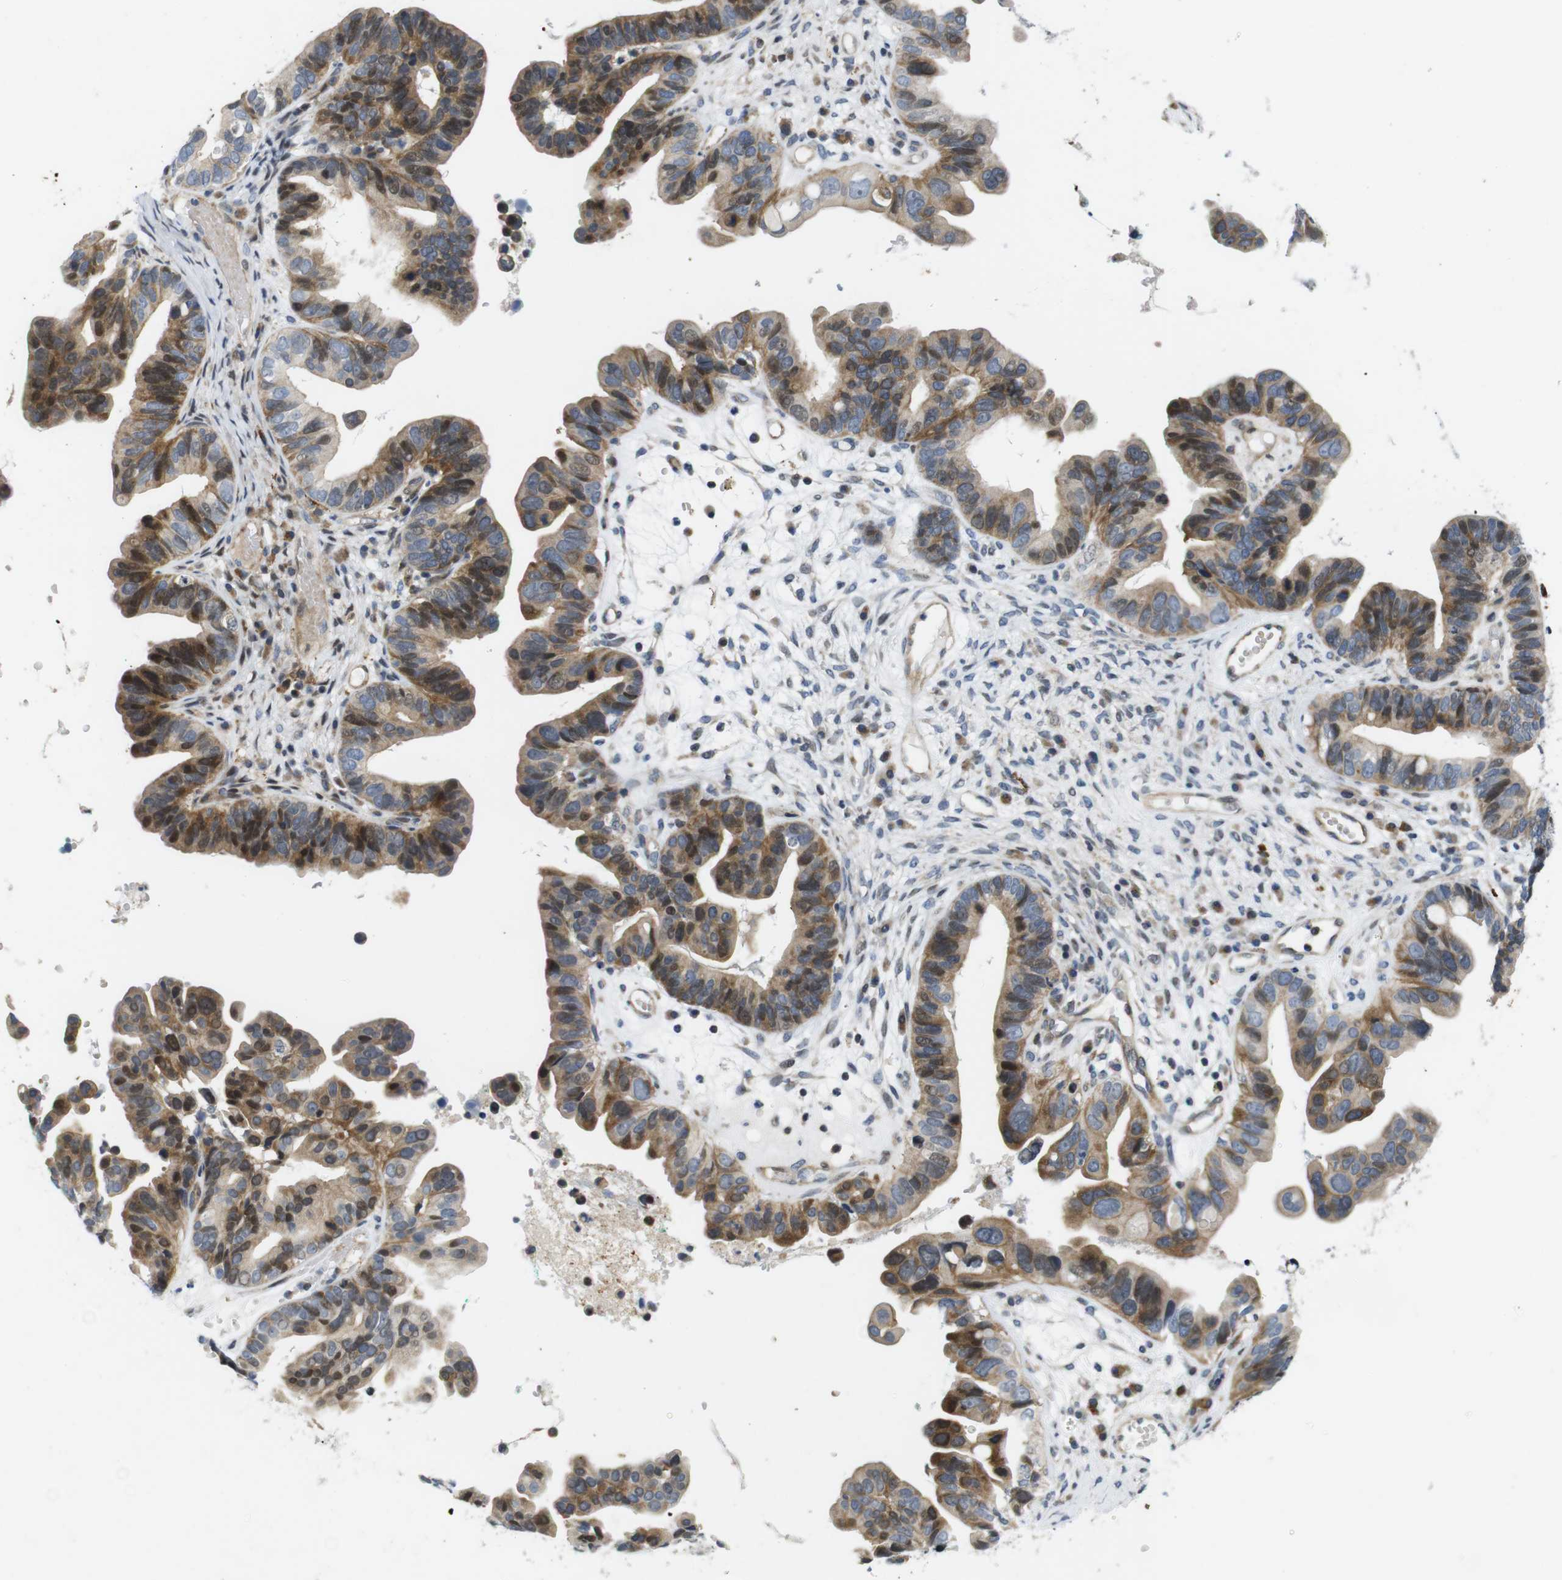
{"staining": {"intensity": "moderate", "quantity": ">75%", "location": "cytoplasmic/membranous,nuclear"}, "tissue": "ovarian cancer", "cell_type": "Tumor cells", "image_type": "cancer", "snomed": [{"axis": "morphology", "description": "Cystadenocarcinoma, serous, NOS"}, {"axis": "topography", "description": "Ovary"}], "caption": "There is medium levels of moderate cytoplasmic/membranous and nuclear staining in tumor cells of ovarian cancer, as demonstrated by immunohistochemical staining (brown color).", "gene": "ROBO2", "patient": {"sex": "female", "age": 56}}